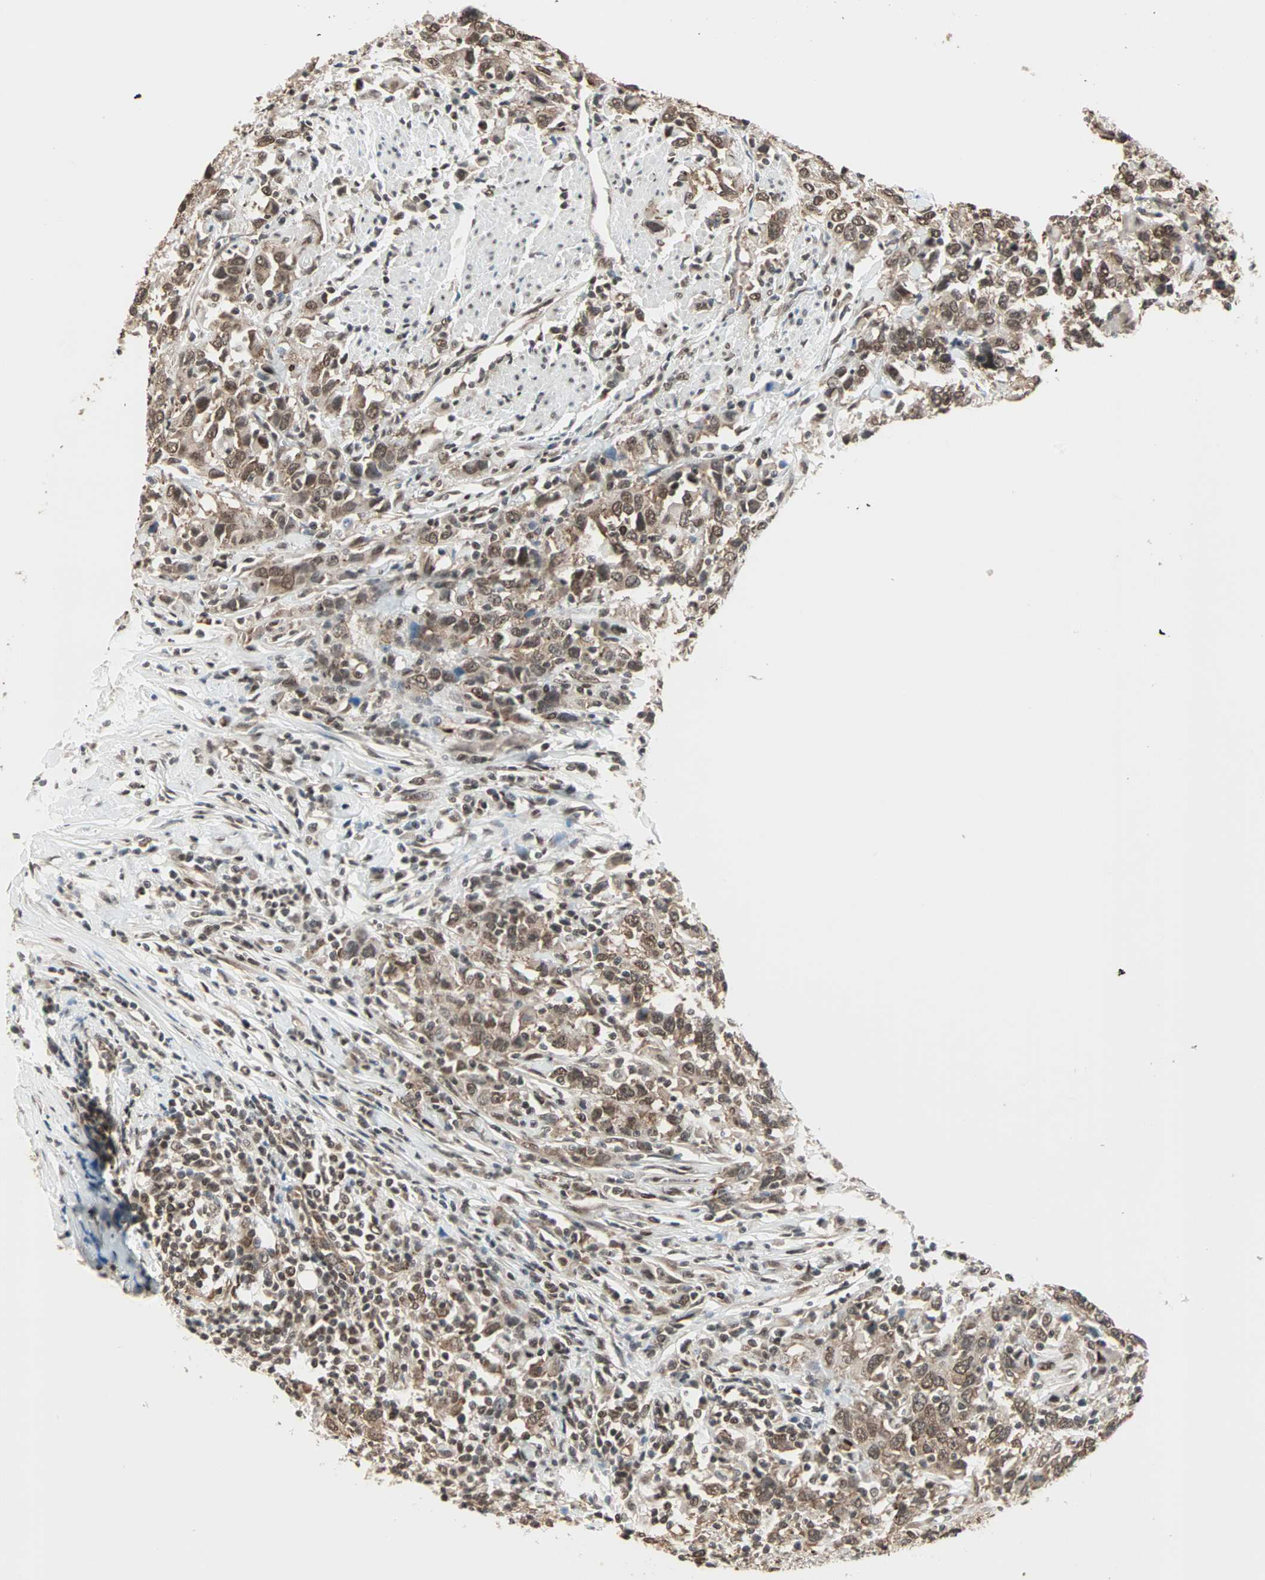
{"staining": {"intensity": "moderate", "quantity": ">75%", "location": "cytoplasmic/membranous,nuclear"}, "tissue": "urothelial cancer", "cell_type": "Tumor cells", "image_type": "cancer", "snomed": [{"axis": "morphology", "description": "Urothelial carcinoma, High grade"}, {"axis": "topography", "description": "Urinary bladder"}], "caption": "A photomicrograph showing moderate cytoplasmic/membranous and nuclear positivity in about >75% of tumor cells in urothelial cancer, as visualized by brown immunohistochemical staining.", "gene": "DAZAP1", "patient": {"sex": "male", "age": 61}}